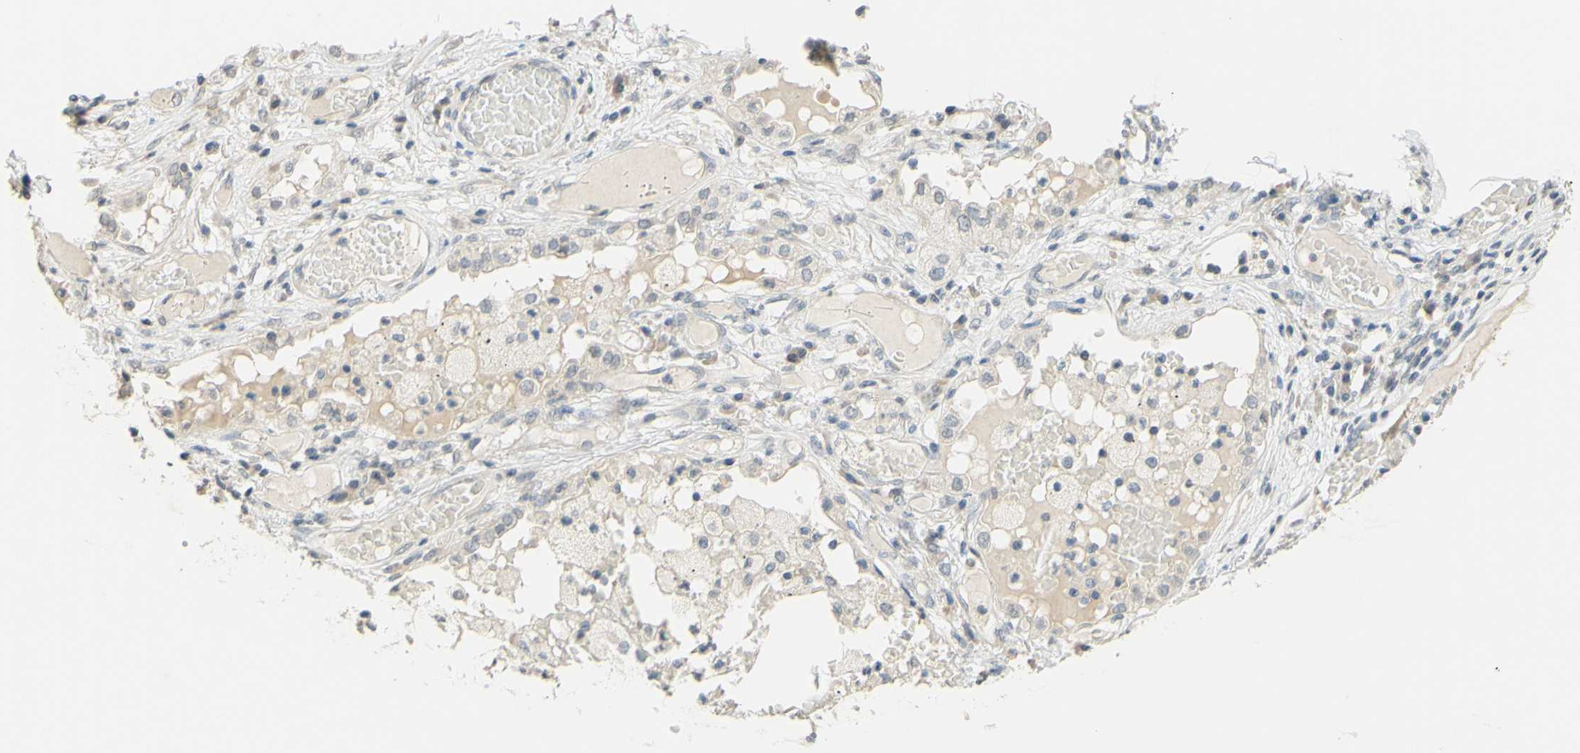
{"staining": {"intensity": "weak", "quantity": "25%-75%", "location": "cytoplasmic/membranous"}, "tissue": "lung cancer", "cell_type": "Tumor cells", "image_type": "cancer", "snomed": [{"axis": "morphology", "description": "Squamous cell carcinoma, NOS"}, {"axis": "topography", "description": "Lung"}], "caption": "Approximately 25%-75% of tumor cells in lung squamous cell carcinoma display weak cytoplasmic/membranous protein staining as visualized by brown immunohistochemical staining.", "gene": "MAG", "patient": {"sex": "male", "age": 71}}